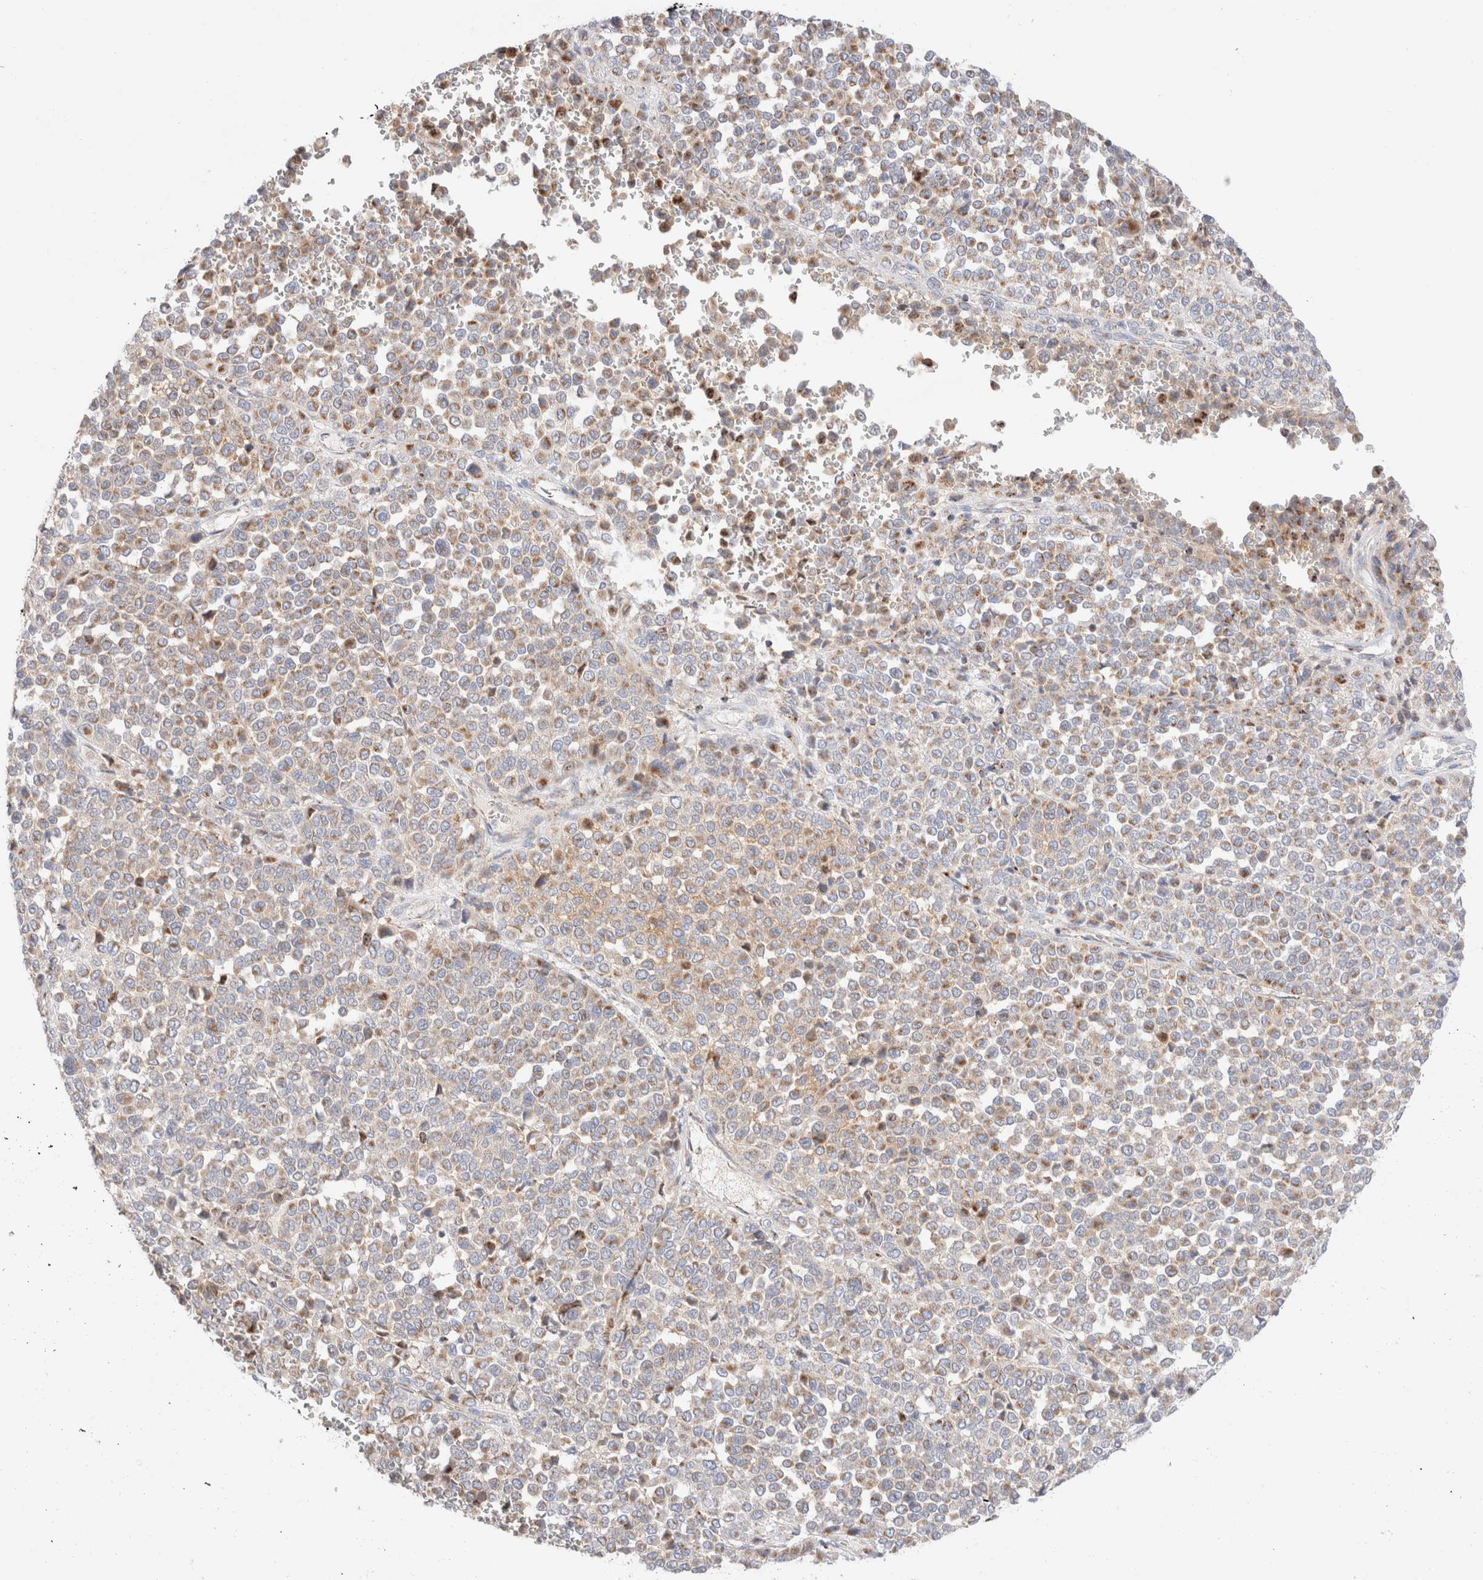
{"staining": {"intensity": "moderate", "quantity": "25%-75%", "location": "cytoplasmic/membranous"}, "tissue": "melanoma", "cell_type": "Tumor cells", "image_type": "cancer", "snomed": [{"axis": "morphology", "description": "Malignant melanoma, Metastatic site"}, {"axis": "topography", "description": "Pancreas"}], "caption": "Melanoma tissue demonstrates moderate cytoplasmic/membranous positivity in approximately 25%-75% of tumor cells, visualized by immunohistochemistry.", "gene": "ATP6V1C1", "patient": {"sex": "female", "age": 30}}